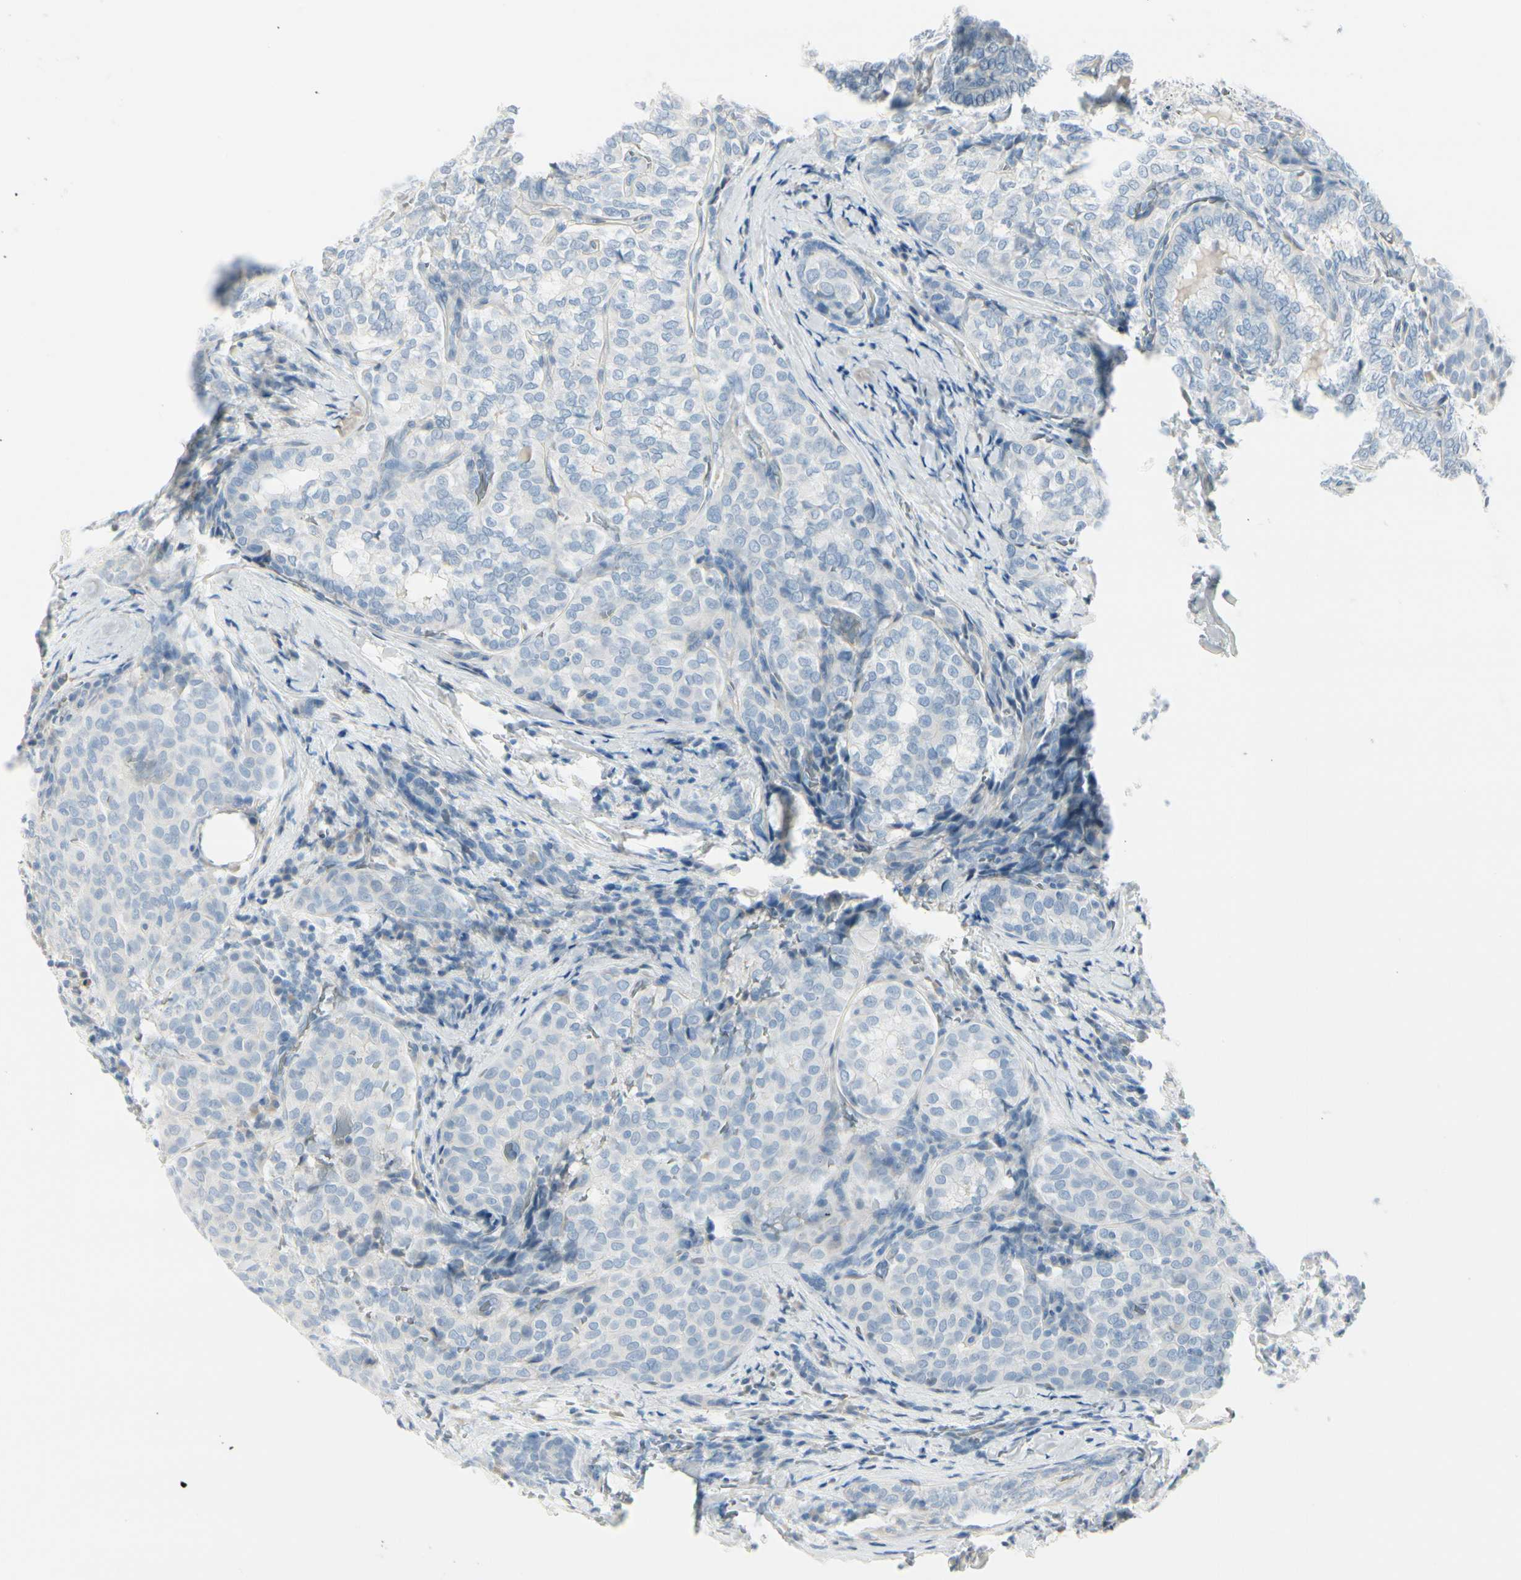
{"staining": {"intensity": "negative", "quantity": "none", "location": "none"}, "tissue": "thyroid cancer", "cell_type": "Tumor cells", "image_type": "cancer", "snomed": [{"axis": "morphology", "description": "Normal tissue, NOS"}, {"axis": "morphology", "description": "Papillary adenocarcinoma, NOS"}, {"axis": "topography", "description": "Thyroid gland"}], "caption": "This is a micrograph of immunohistochemistry (IHC) staining of thyroid cancer (papillary adenocarcinoma), which shows no positivity in tumor cells.", "gene": "CDHR5", "patient": {"sex": "female", "age": 30}}